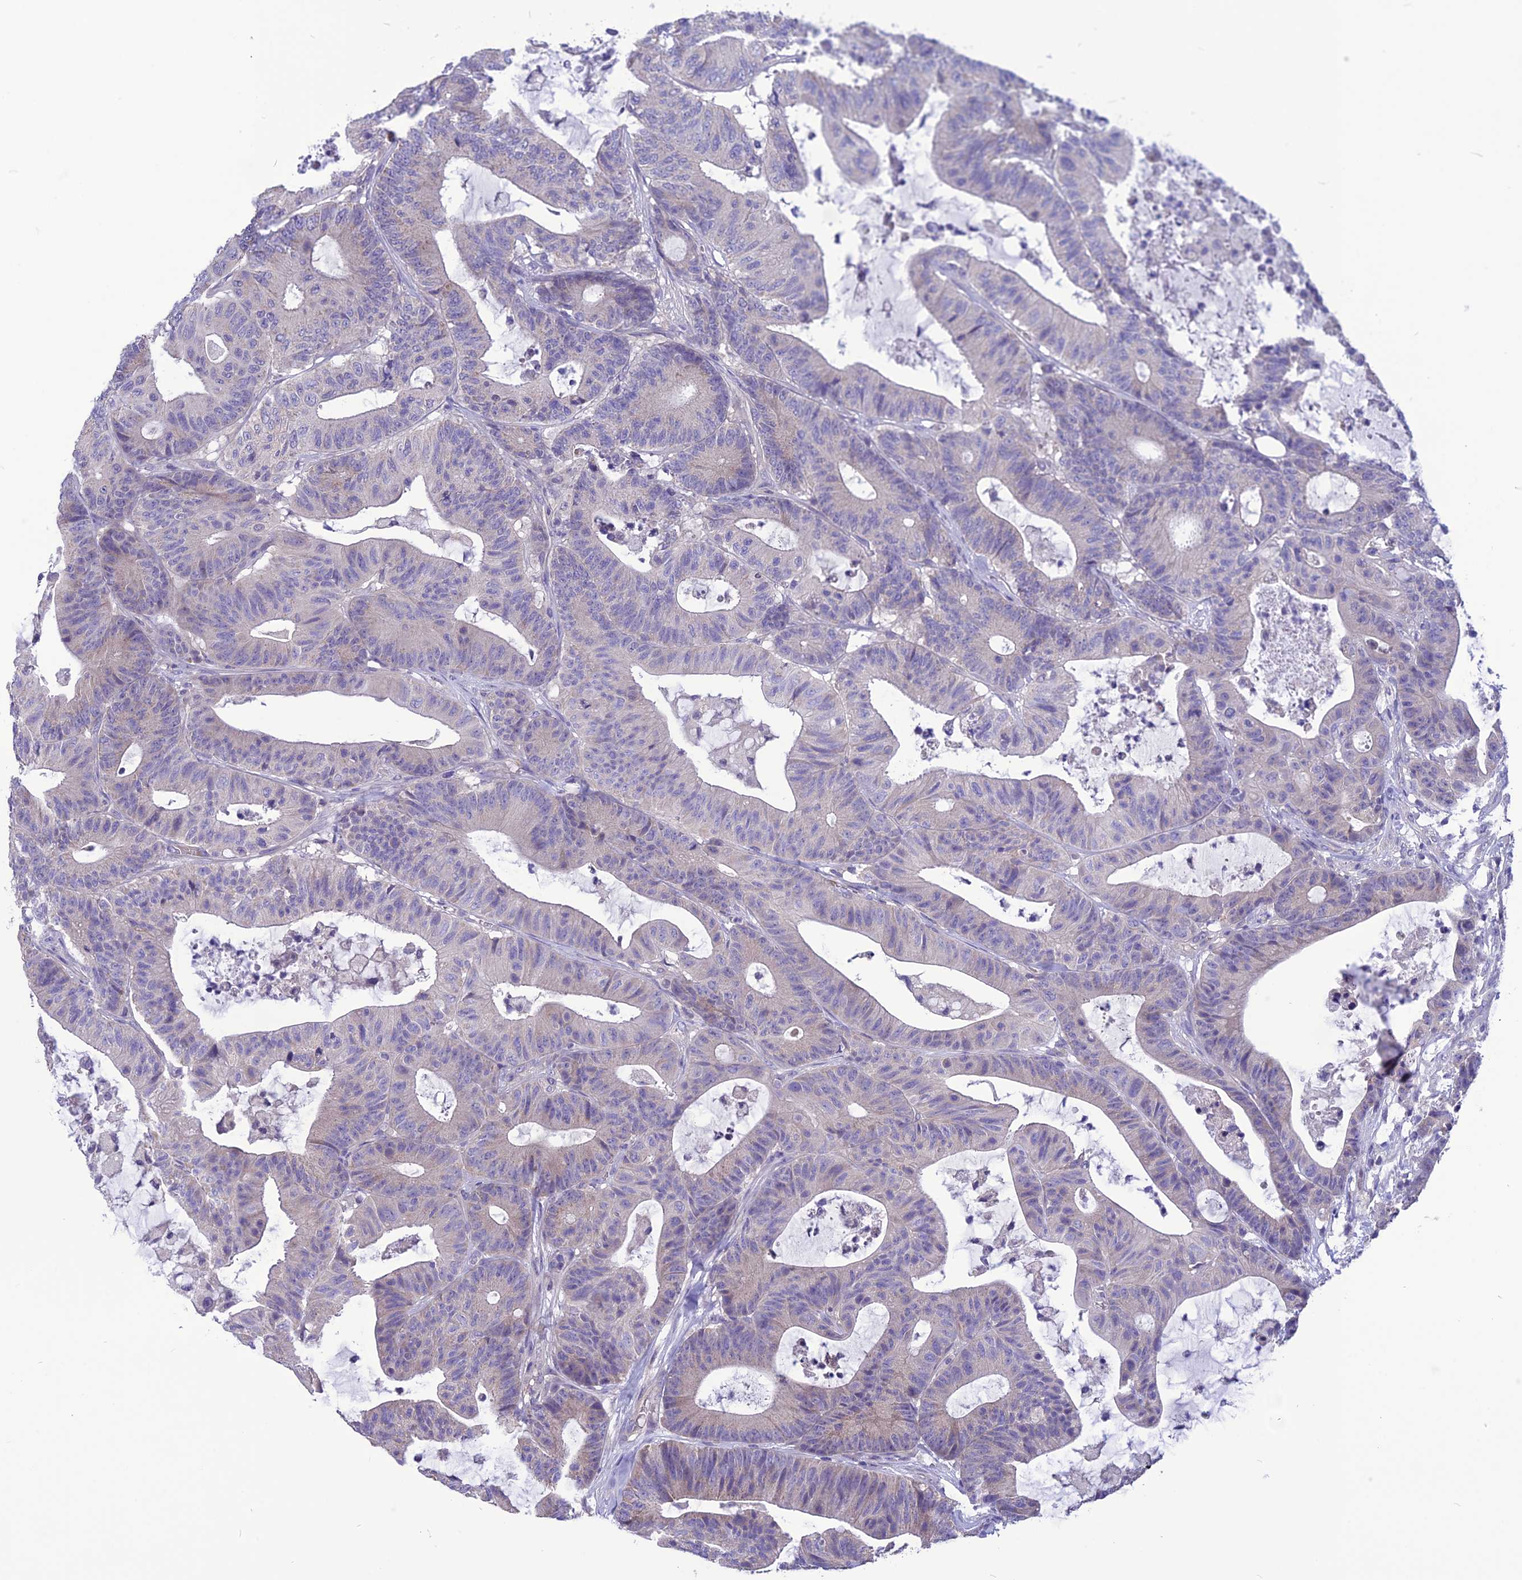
{"staining": {"intensity": "negative", "quantity": "none", "location": "none"}, "tissue": "colorectal cancer", "cell_type": "Tumor cells", "image_type": "cancer", "snomed": [{"axis": "morphology", "description": "Adenocarcinoma, NOS"}, {"axis": "topography", "description": "Colon"}], "caption": "The image demonstrates no significant expression in tumor cells of colorectal cancer (adenocarcinoma).", "gene": "PSMF1", "patient": {"sex": "female", "age": 84}}